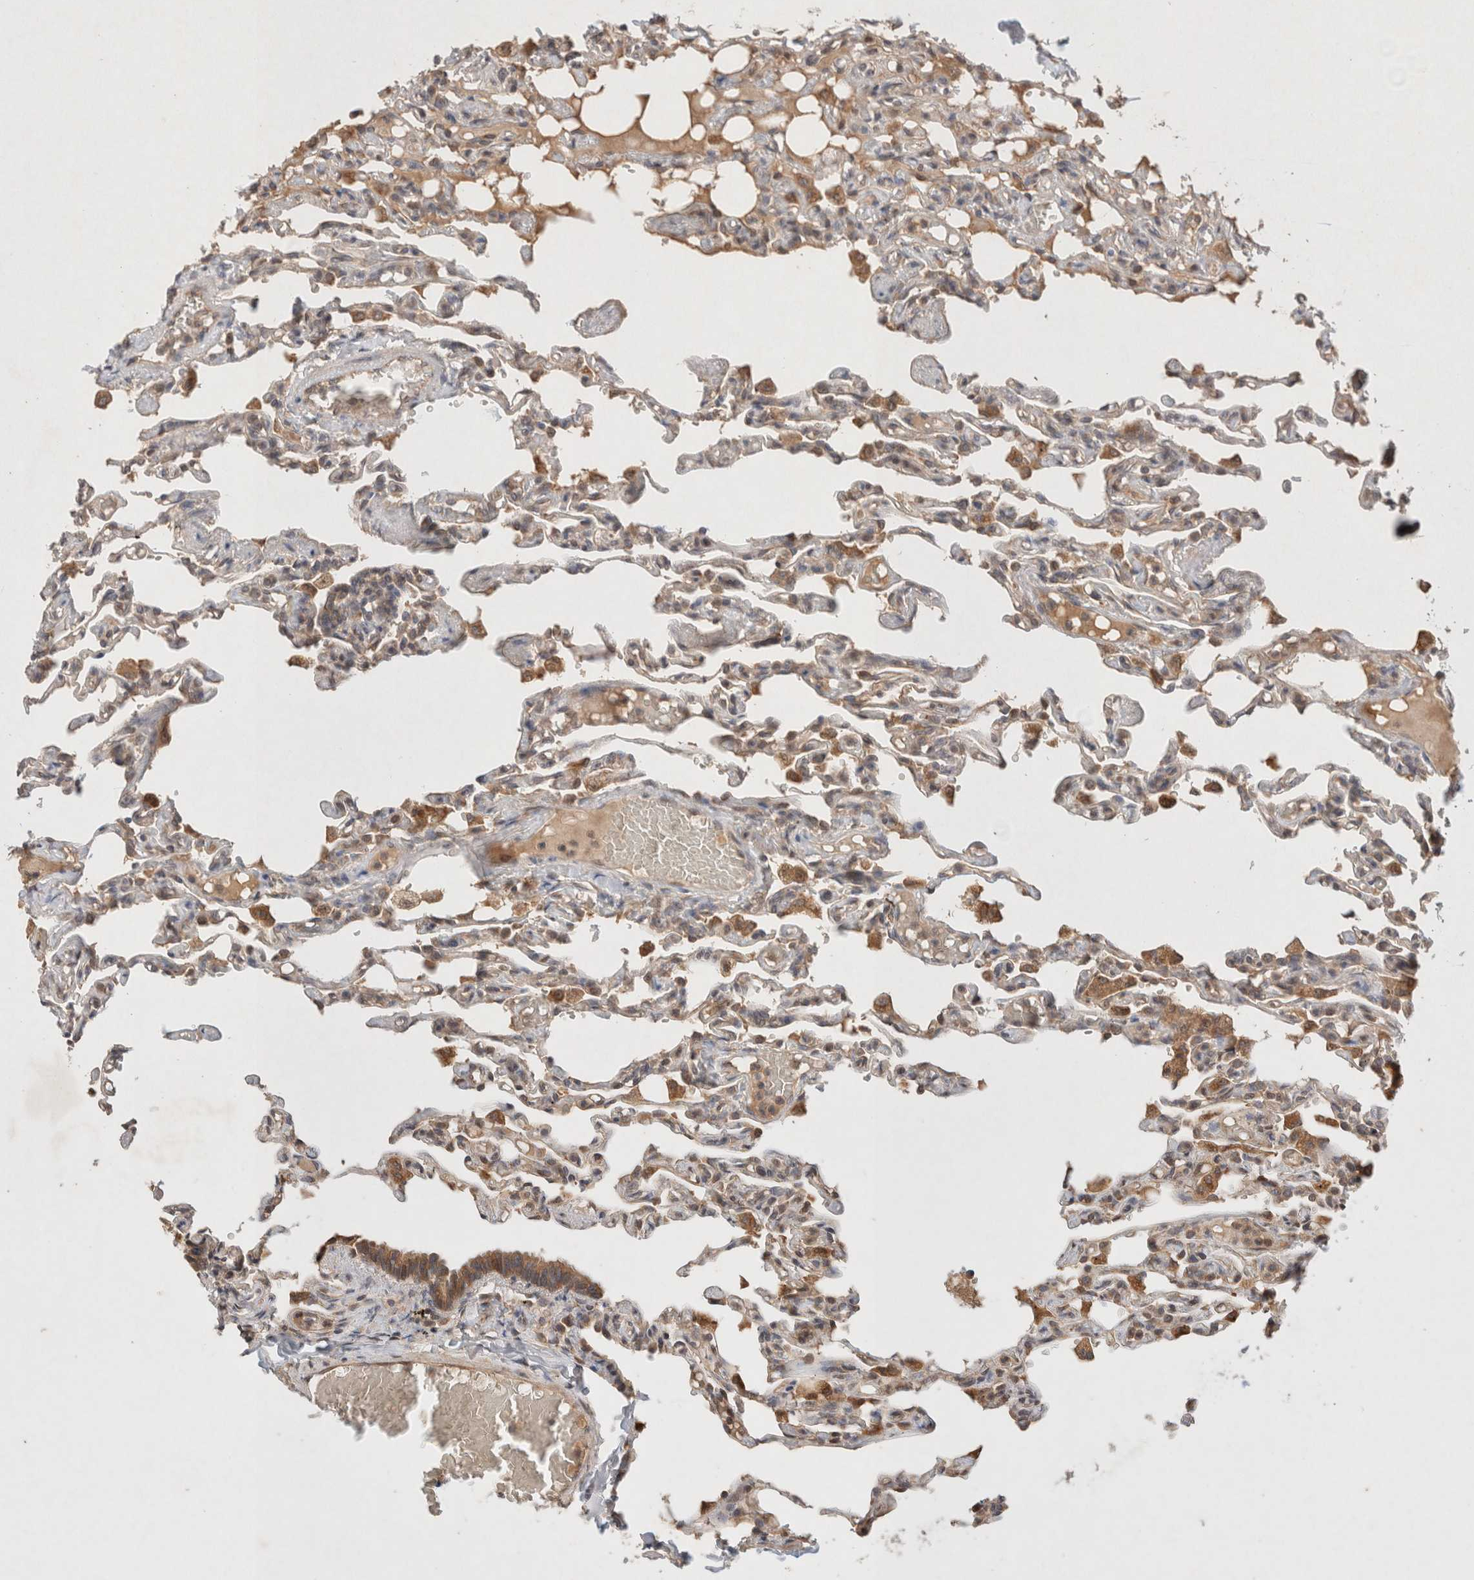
{"staining": {"intensity": "moderate", "quantity": "25%-75%", "location": "cytoplasmic/membranous"}, "tissue": "lung", "cell_type": "Alveolar cells", "image_type": "normal", "snomed": [{"axis": "morphology", "description": "Normal tissue, NOS"}, {"axis": "topography", "description": "Lung"}], "caption": "Protein staining of benign lung shows moderate cytoplasmic/membranous staining in approximately 25%-75% of alveolar cells. (Stains: DAB (3,3'-diaminobenzidine) in brown, nuclei in blue, Microscopy: brightfield microscopy at high magnification).", "gene": "KLHL20", "patient": {"sex": "male", "age": 21}}